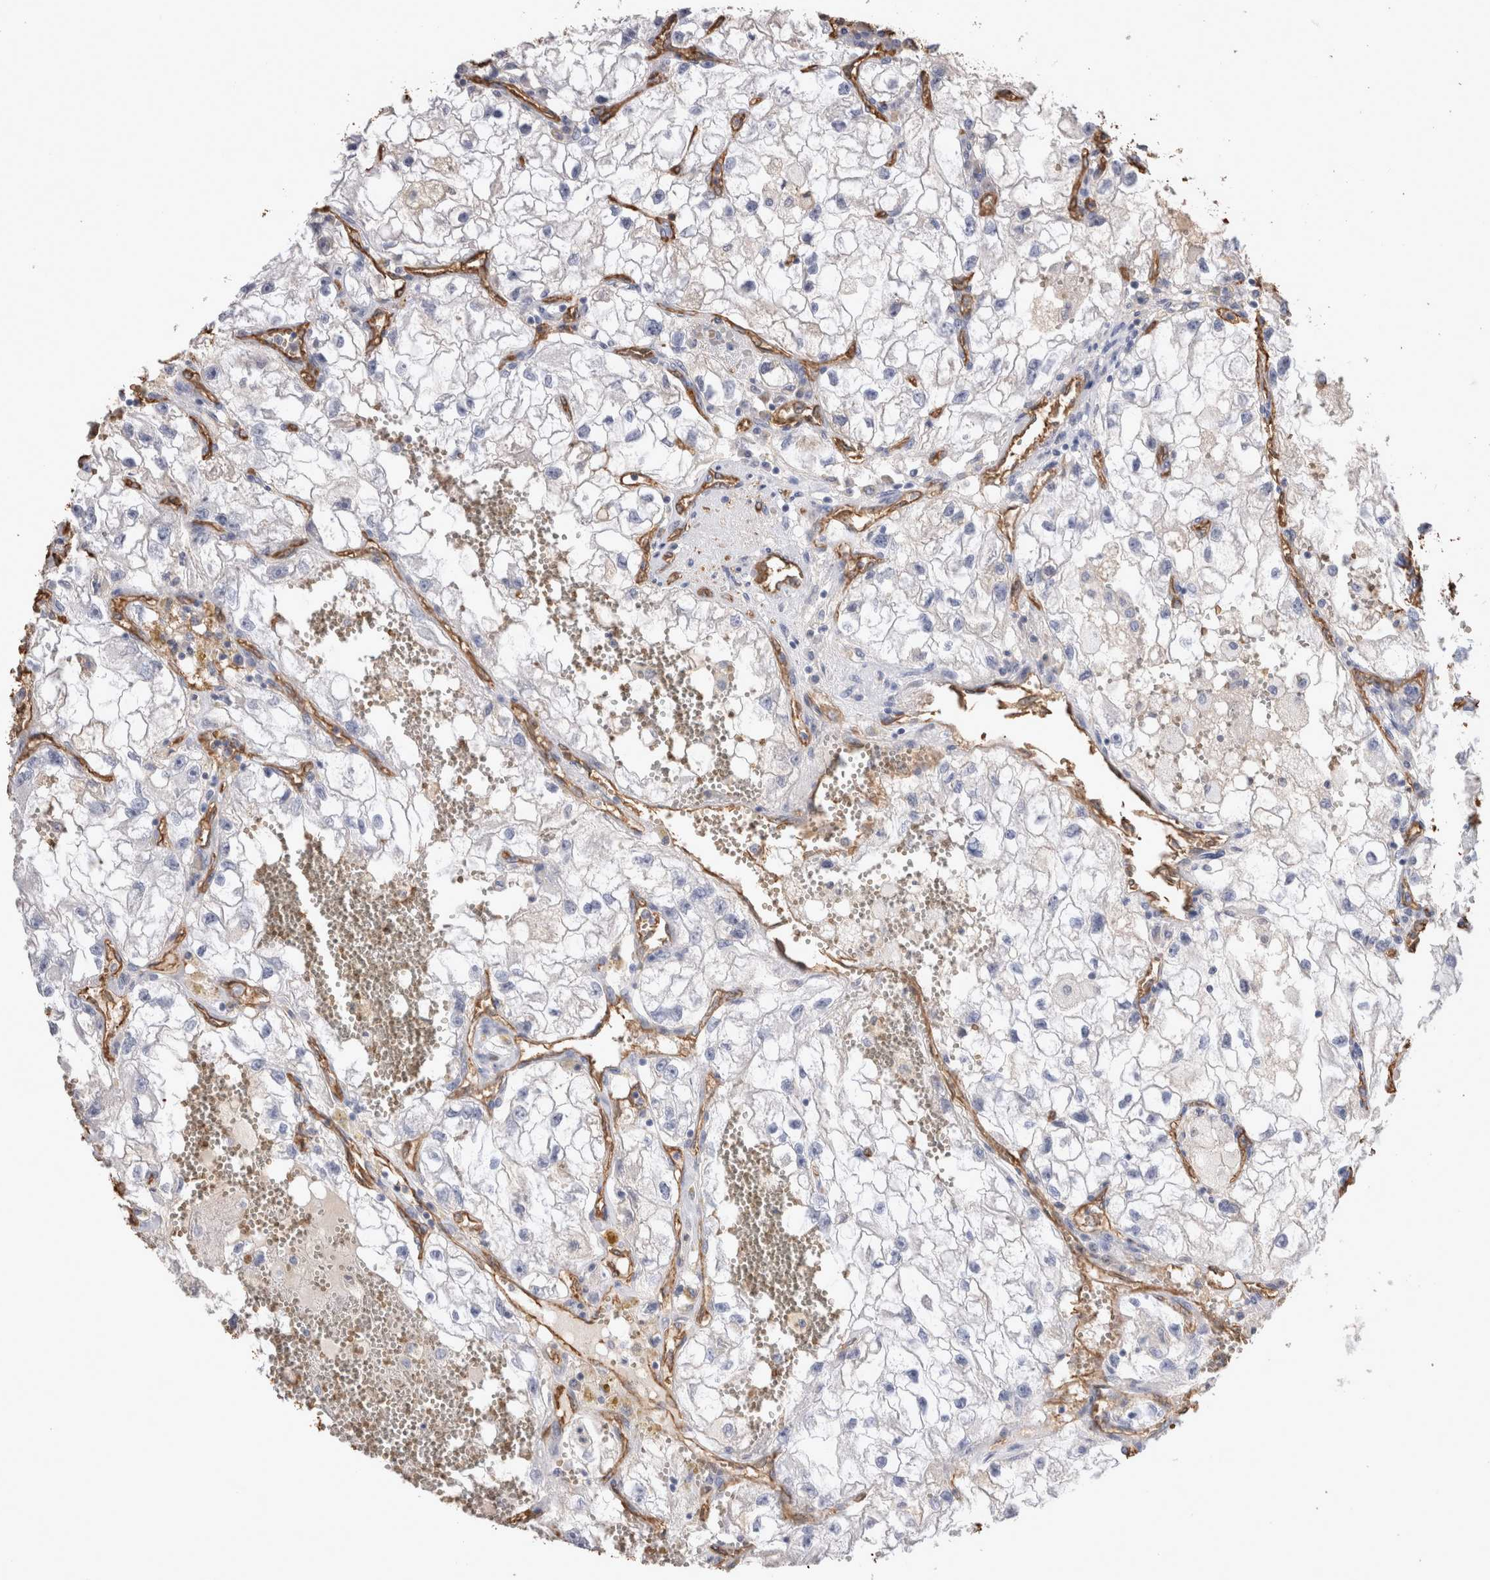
{"staining": {"intensity": "negative", "quantity": "none", "location": "none"}, "tissue": "renal cancer", "cell_type": "Tumor cells", "image_type": "cancer", "snomed": [{"axis": "morphology", "description": "Adenocarcinoma, NOS"}, {"axis": "topography", "description": "Kidney"}], "caption": "A high-resolution micrograph shows immunohistochemistry staining of adenocarcinoma (renal), which displays no significant staining in tumor cells.", "gene": "IL17RC", "patient": {"sex": "female", "age": 70}}